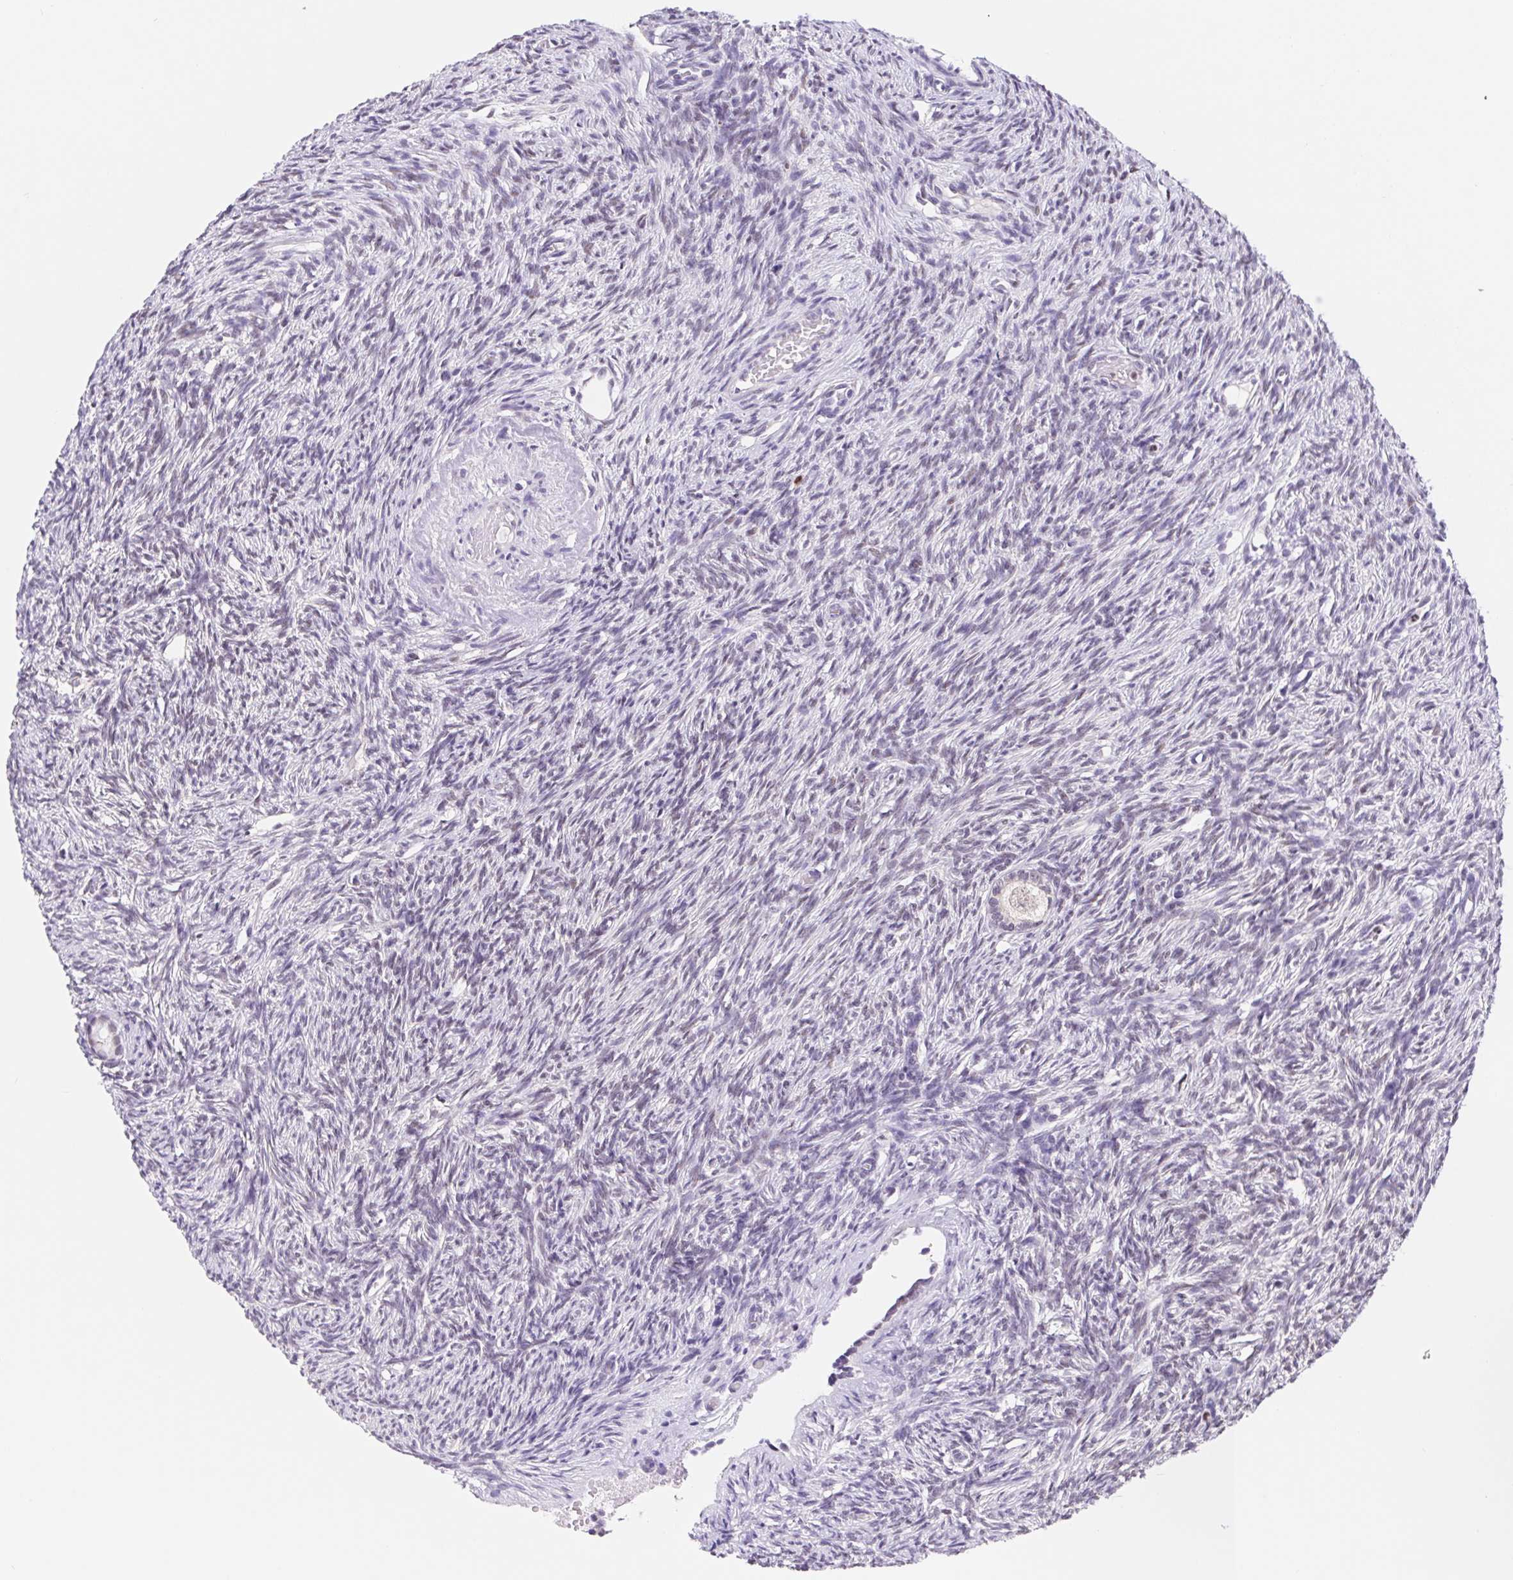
{"staining": {"intensity": "negative", "quantity": "none", "location": "none"}, "tissue": "ovary", "cell_type": "Follicle cells", "image_type": "normal", "snomed": [{"axis": "morphology", "description": "Normal tissue, NOS"}, {"axis": "topography", "description": "Ovary"}], "caption": "There is no significant expression in follicle cells of ovary.", "gene": "L3MBTL4", "patient": {"sex": "female", "age": 33}}